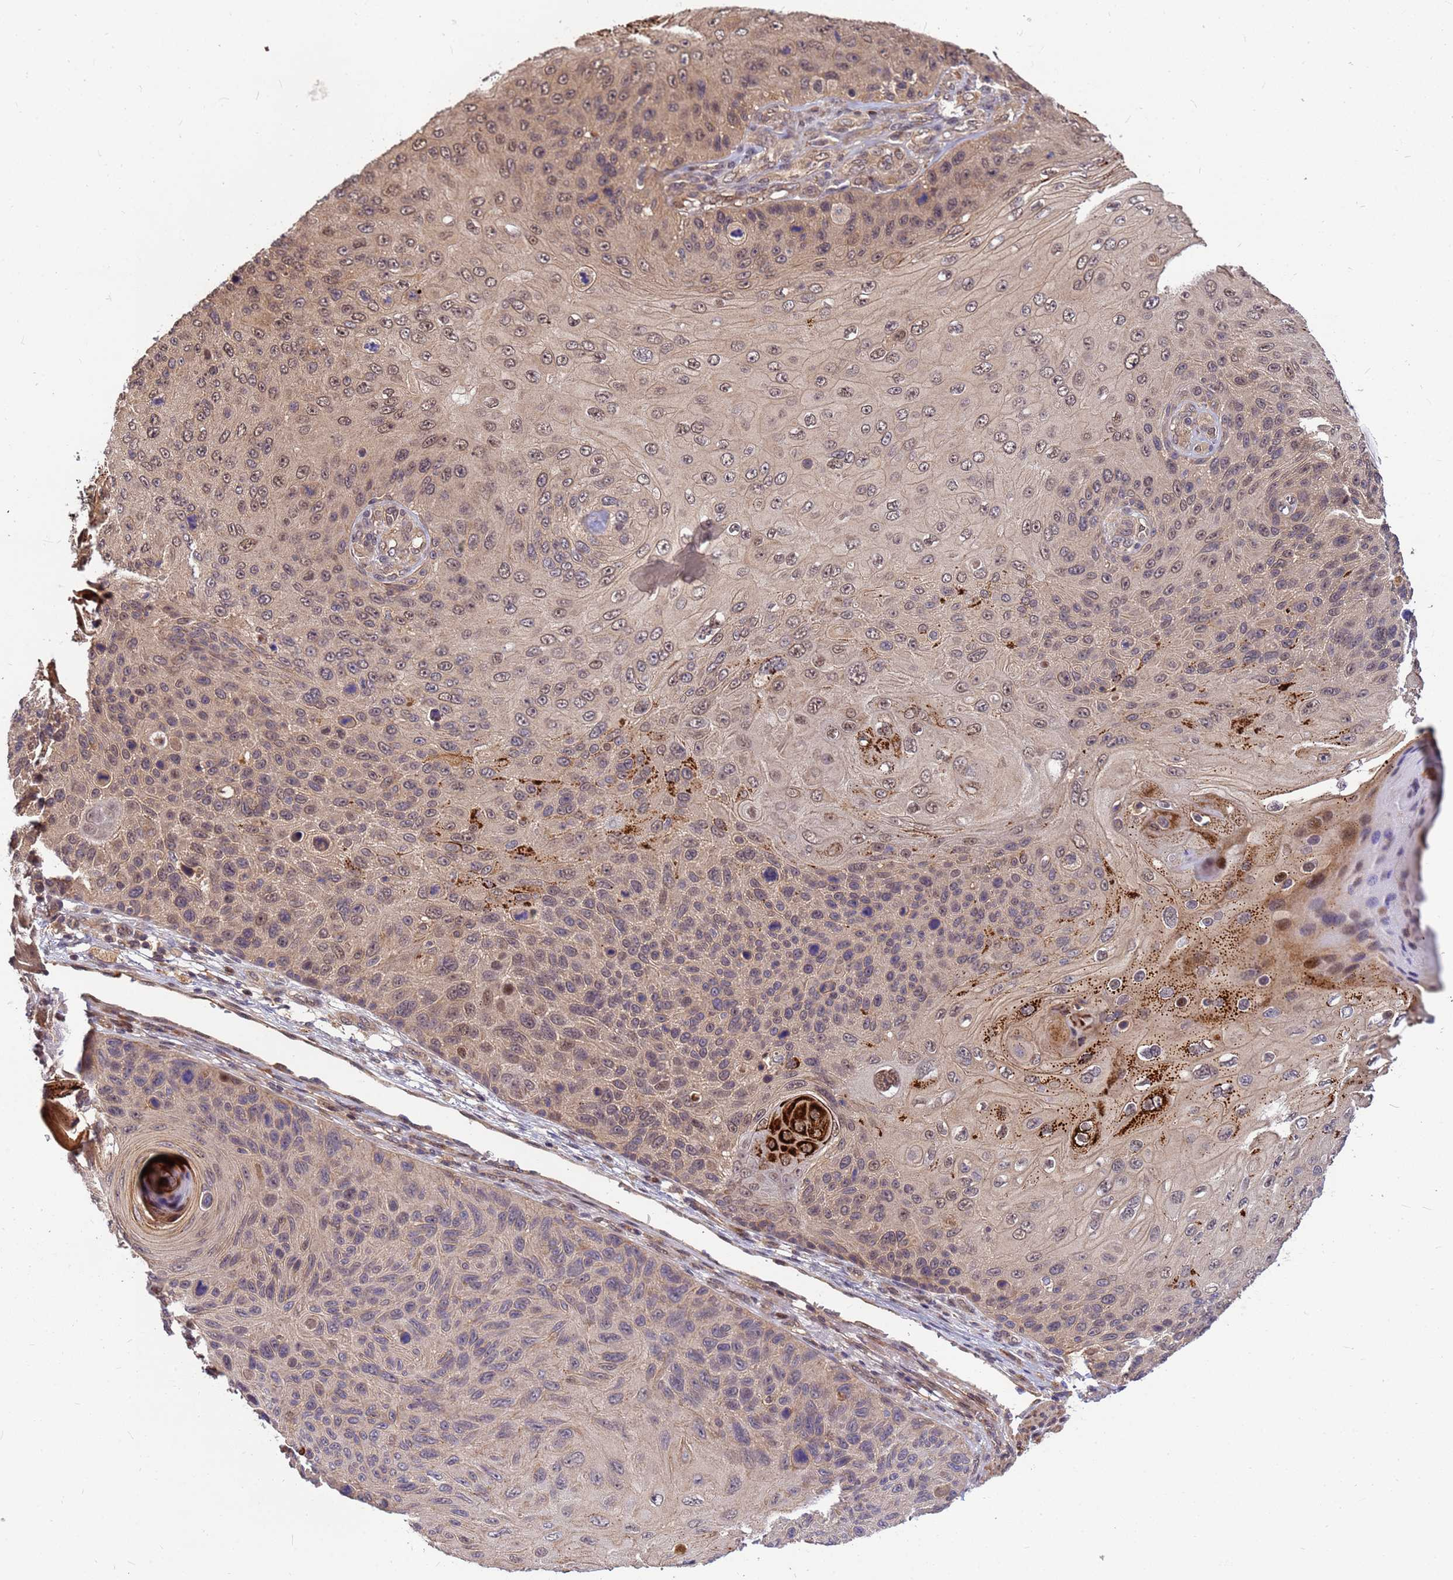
{"staining": {"intensity": "weak", "quantity": "25%-75%", "location": "cytoplasmic/membranous,nuclear"}, "tissue": "skin cancer", "cell_type": "Tumor cells", "image_type": "cancer", "snomed": [{"axis": "morphology", "description": "Squamous cell carcinoma, NOS"}, {"axis": "topography", "description": "Skin"}], "caption": "This micrograph shows skin squamous cell carcinoma stained with immunohistochemistry (IHC) to label a protein in brown. The cytoplasmic/membranous and nuclear of tumor cells show weak positivity for the protein. Nuclei are counter-stained blue.", "gene": "DUS4L", "patient": {"sex": "female", "age": 88}}